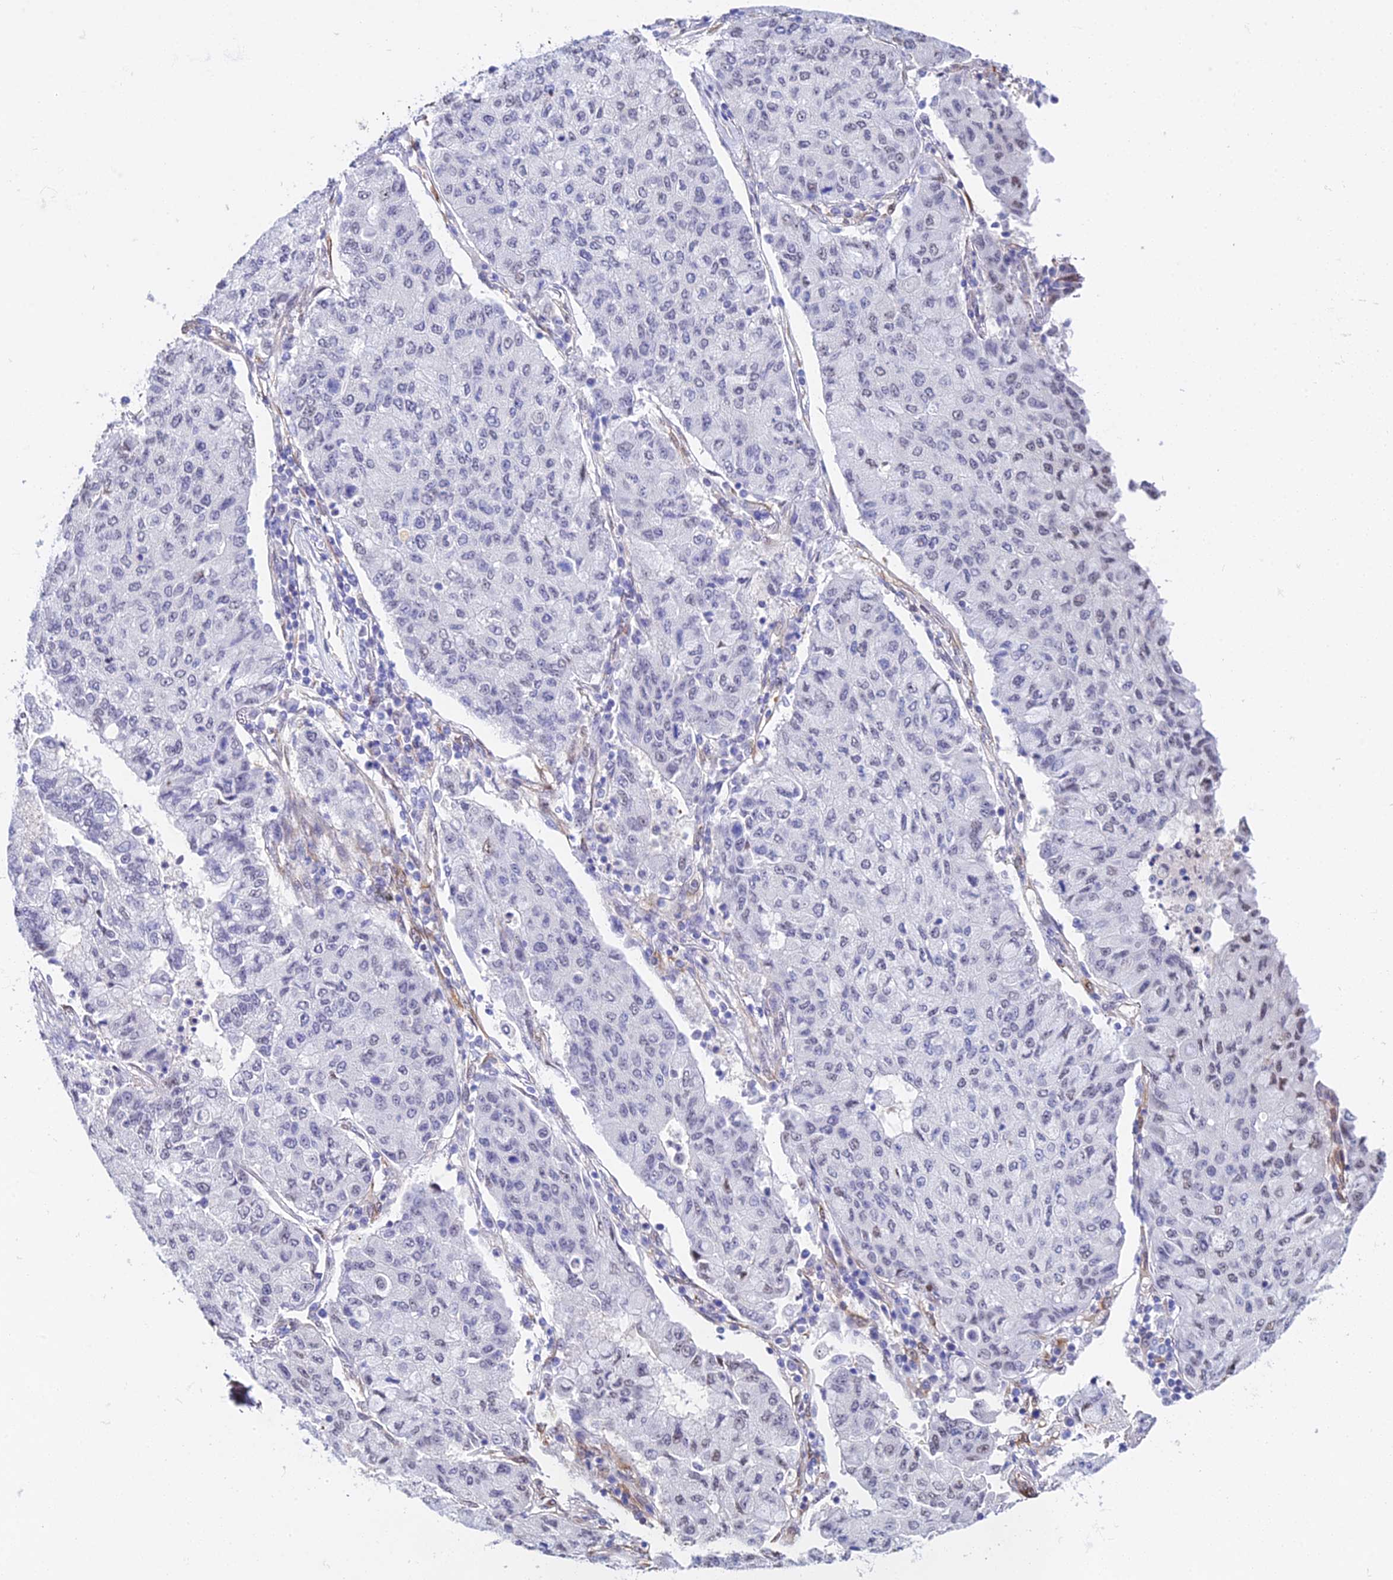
{"staining": {"intensity": "negative", "quantity": "none", "location": "none"}, "tissue": "lung cancer", "cell_type": "Tumor cells", "image_type": "cancer", "snomed": [{"axis": "morphology", "description": "Squamous cell carcinoma, NOS"}, {"axis": "topography", "description": "Lung"}], "caption": "Immunohistochemistry (IHC) micrograph of neoplastic tissue: lung squamous cell carcinoma stained with DAB reveals no significant protein staining in tumor cells.", "gene": "MXRA7", "patient": {"sex": "male", "age": 74}}